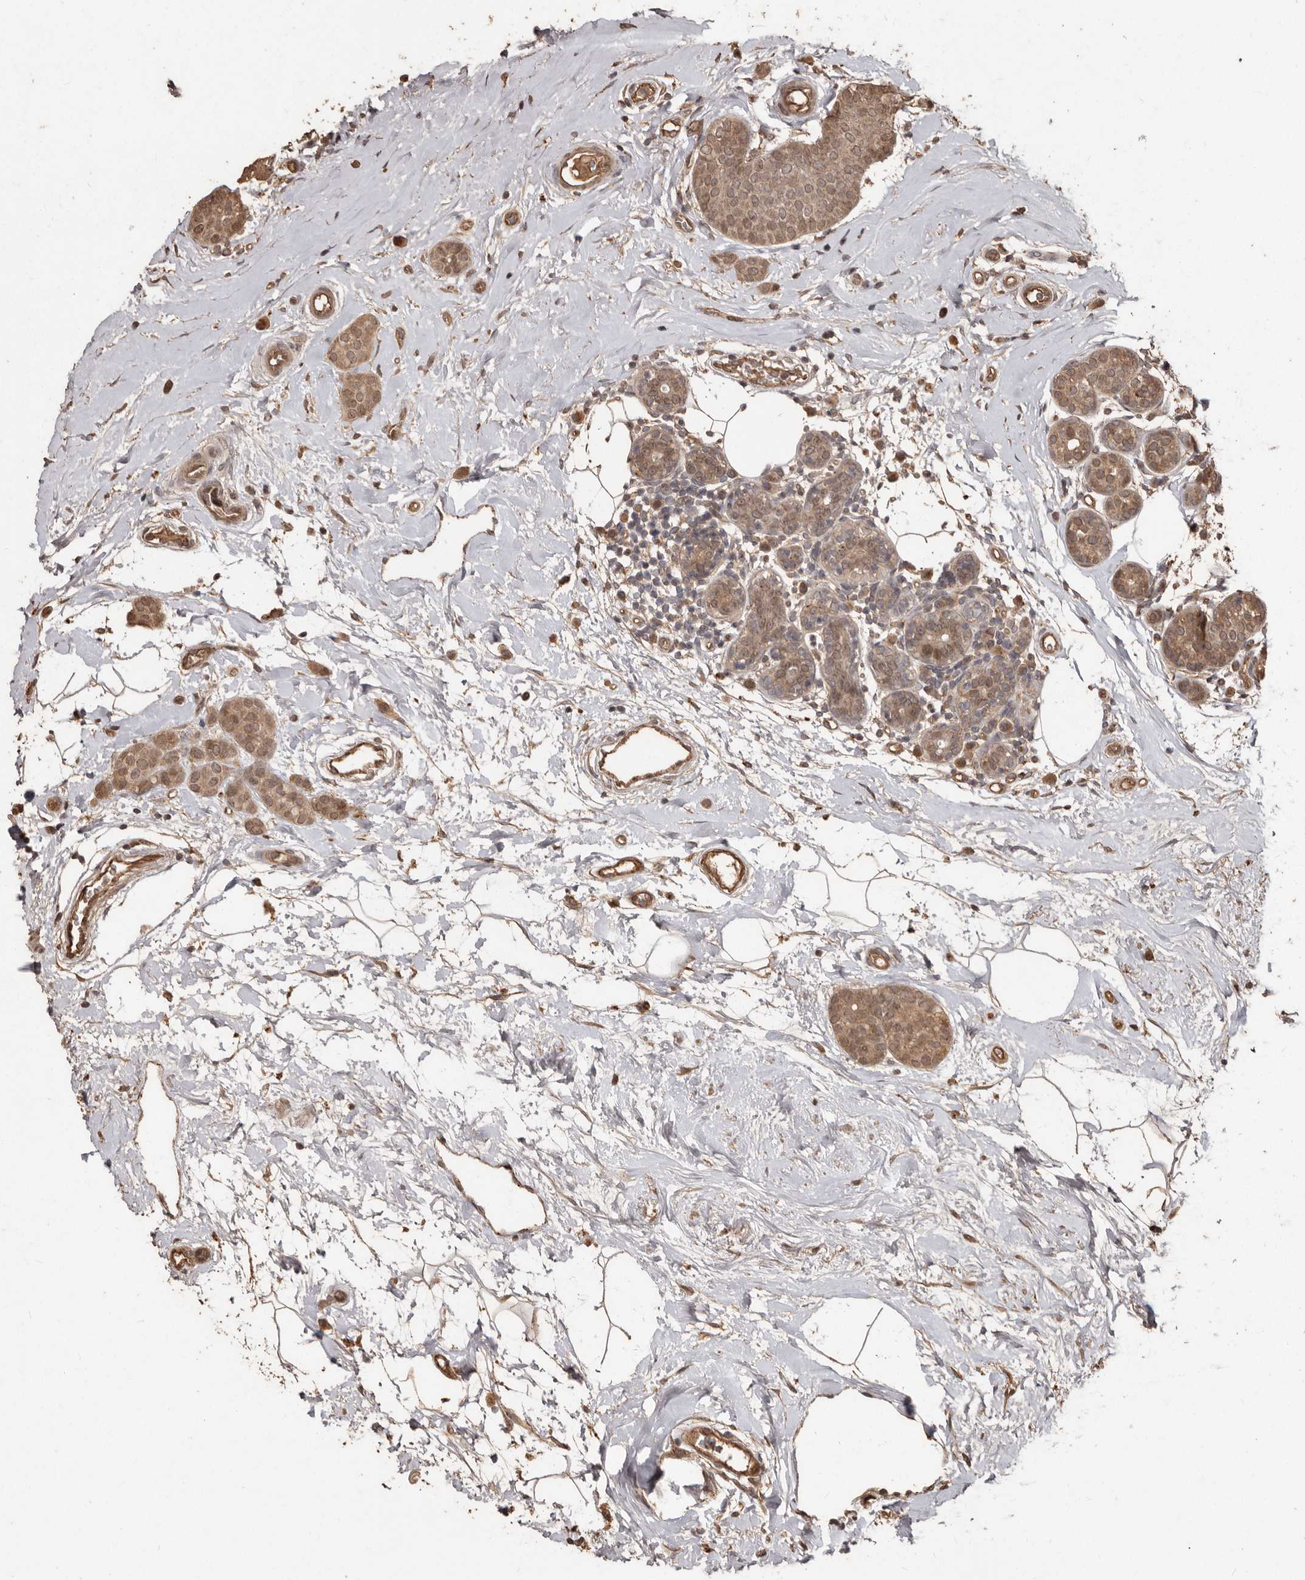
{"staining": {"intensity": "moderate", "quantity": ">75%", "location": "cytoplasmic/membranous,nuclear"}, "tissue": "breast cancer", "cell_type": "Tumor cells", "image_type": "cancer", "snomed": [{"axis": "morphology", "description": "Lobular carcinoma, in situ"}, {"axis": "morphology", "description": "Lobular carcinoma"}, {"axis": "topography", "description": "Breast"}], "caption": "A brown stain shows moderate cytoplasmic/membranous and nuclear expression of a protein in human breast lobular carcinoma in situ tumor cells.", "gene": "NUP43", "patient": {"sex": "female", "age": 41}}